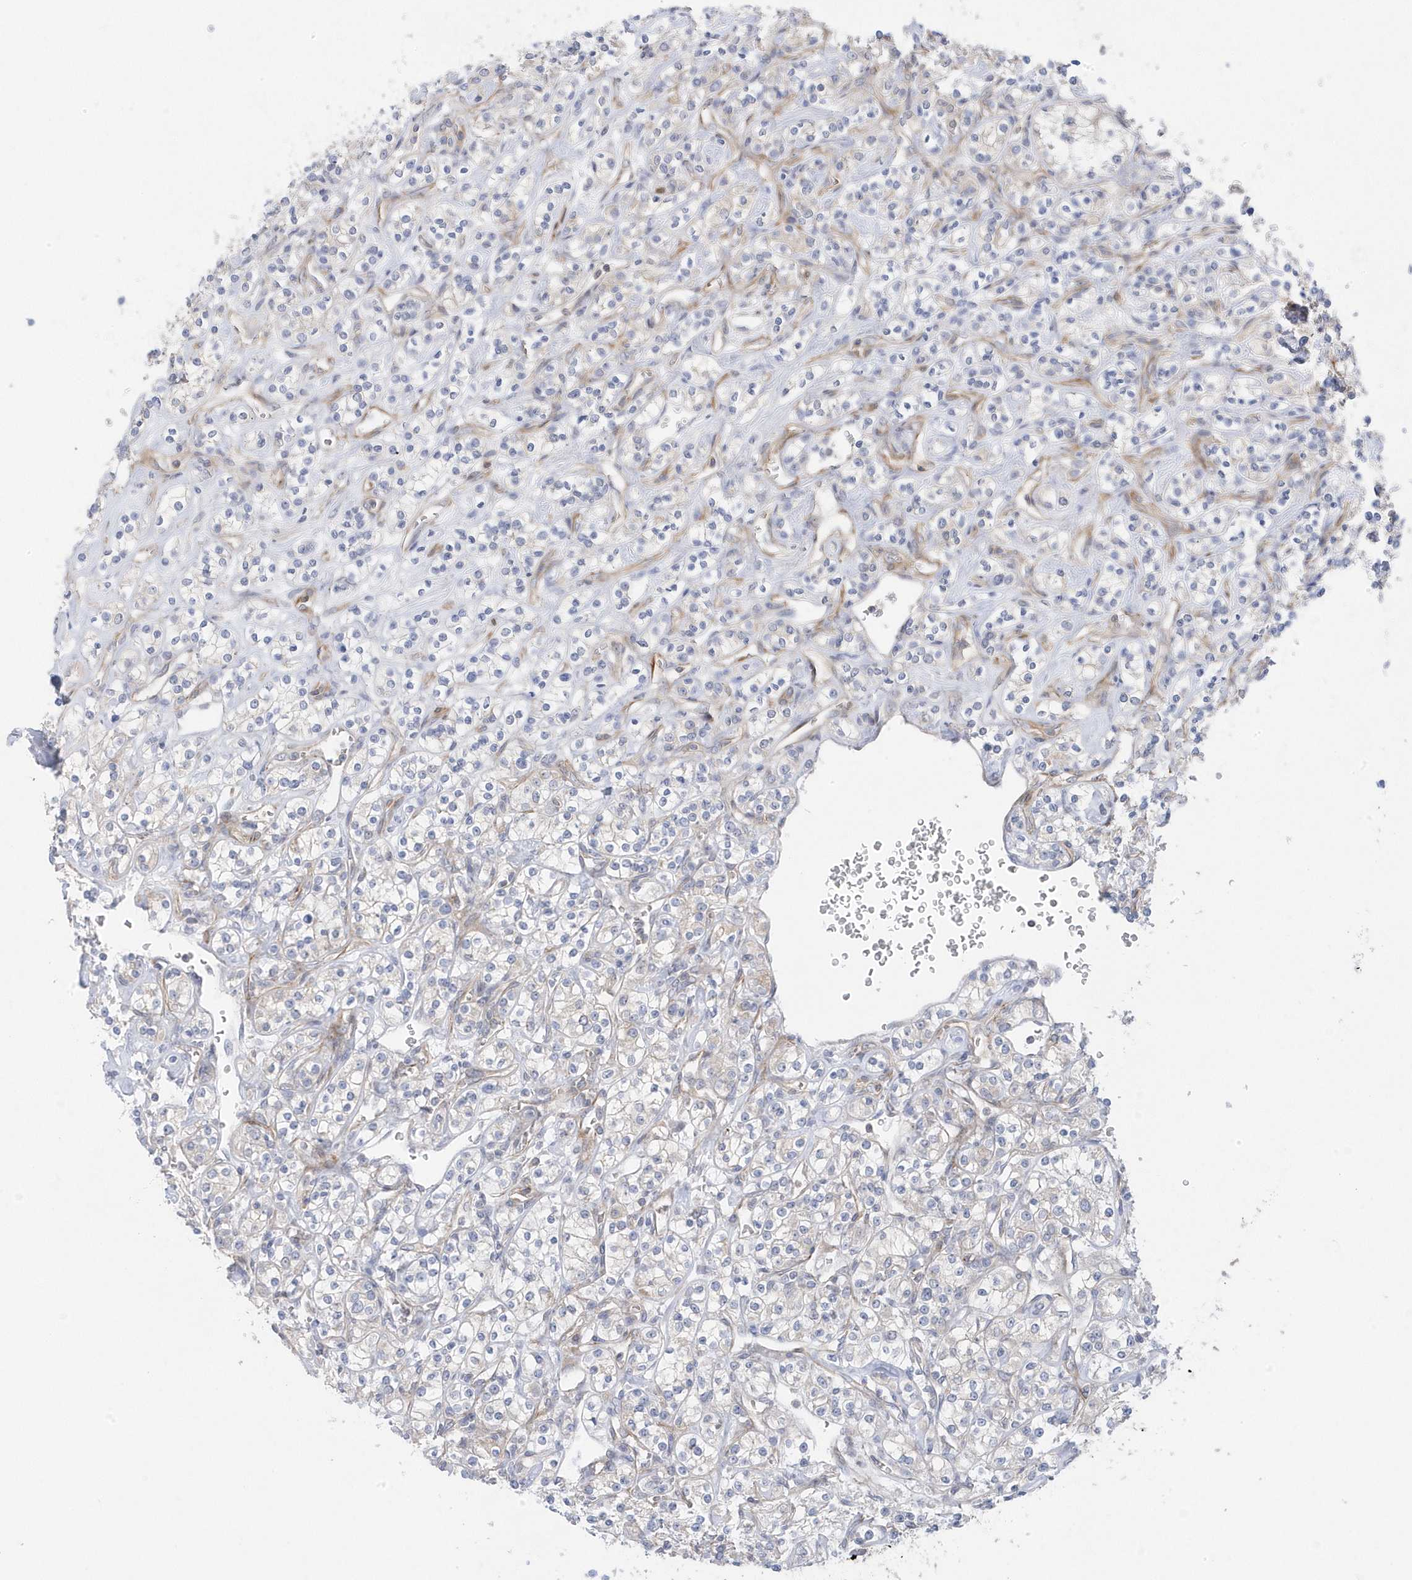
{"staining": {"intensity": "negative", "quantity": "none", "location": "none"}, "tissue": "renal cancer", "cell_type": "Tumor cells", "image_type": "cancer", "snomed": [{"axis": "morphology", "description": "Adenocarcinoma, NOS"}, {"axis": "topography", "description": "Kidney"}], "caption": "Immunohistochemistry (IHC) photomicrograph of neoplastic tissue: renal cancer stained with DAB demonstrates no significant protein expression in tumor cells.", "gene": "ANAPC1", "patient": {"sex": "male", "age": 77}}